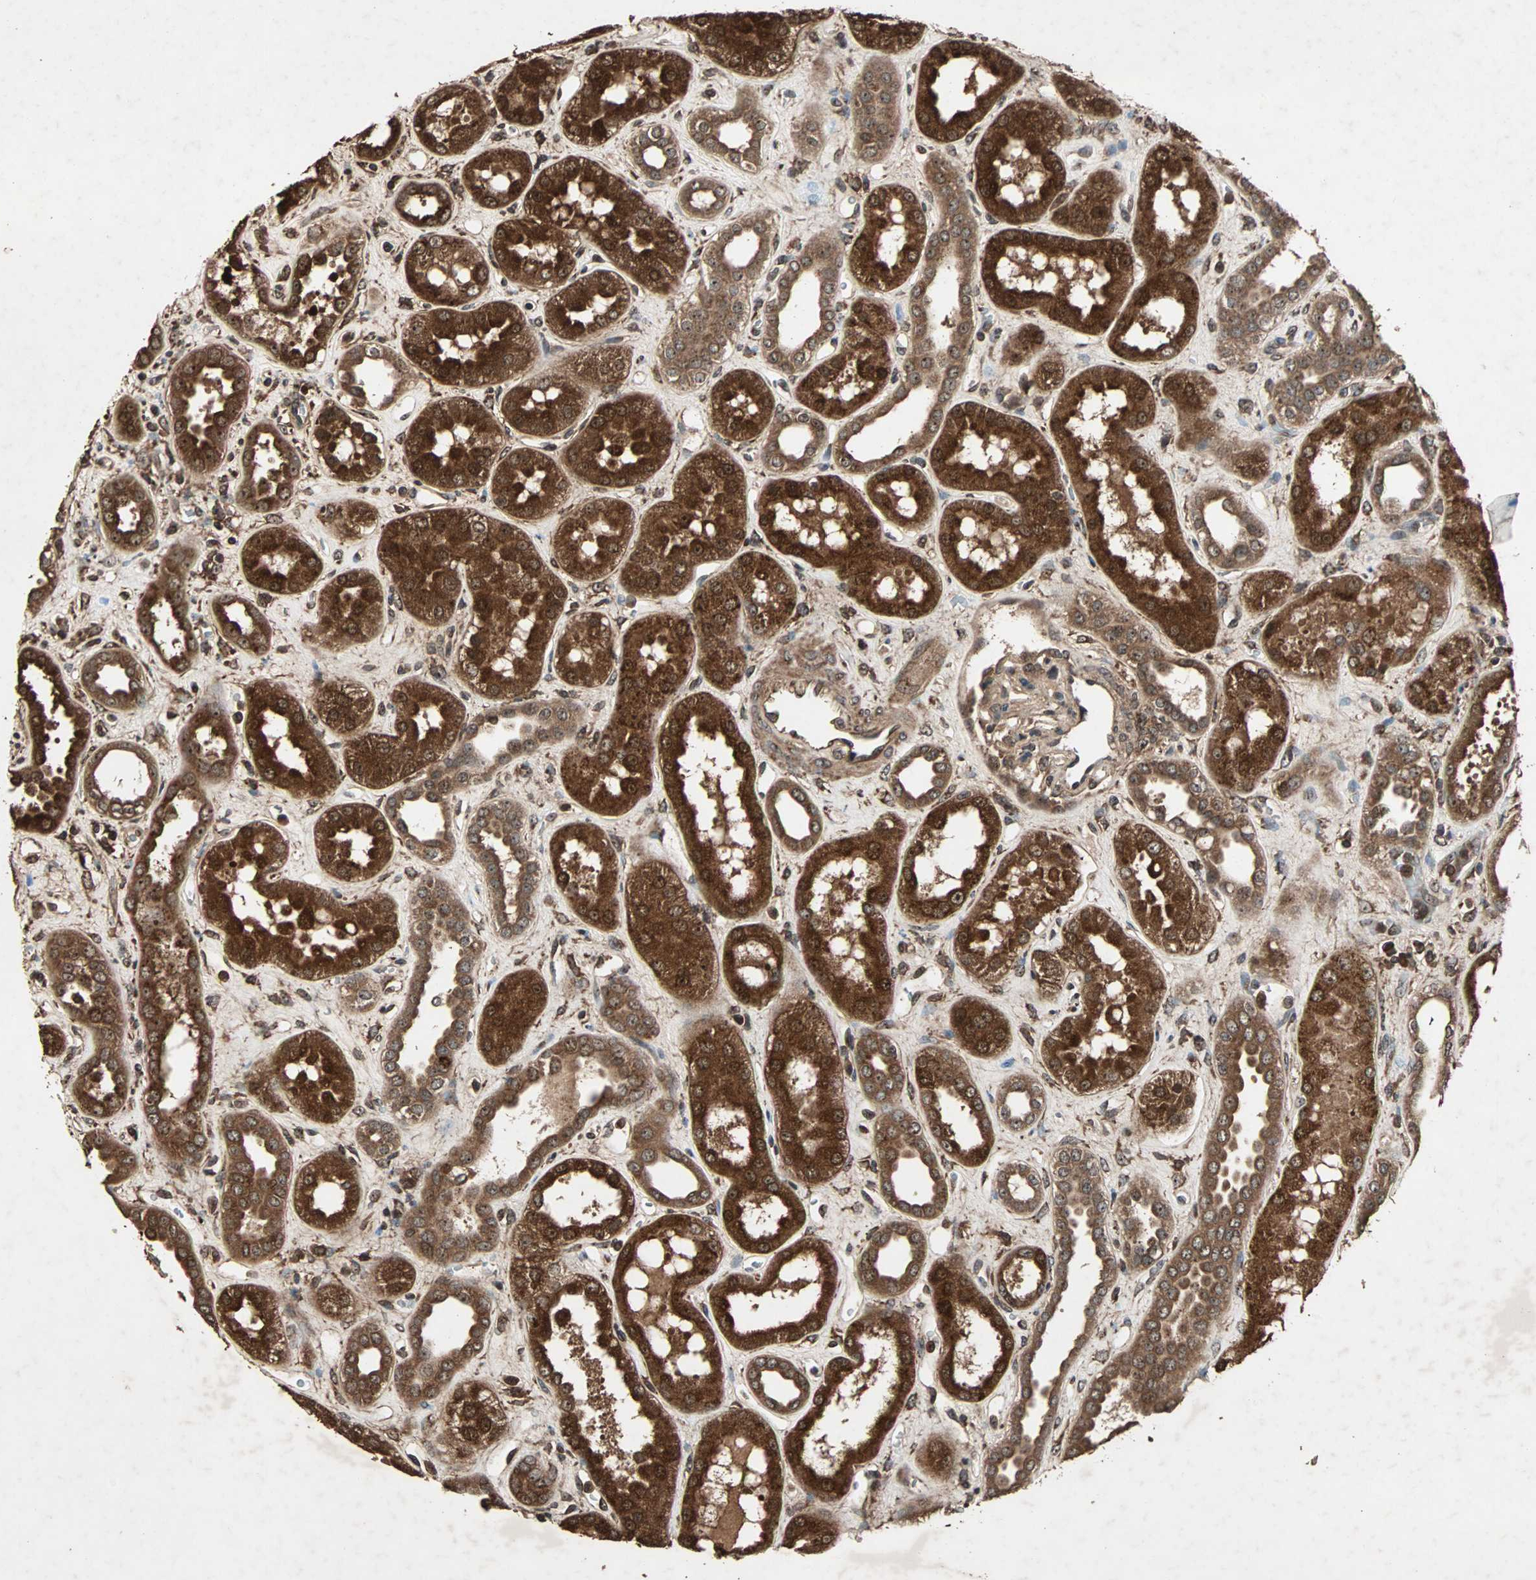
{"staining": {"intensity": "weak", "quantity": "25%-75%", "location": "cytoplasmic/membranous"}, "tissue": "kidney", "cell_type": "Cells in glomeruli", "image_type": "normal", "snomed": [{"axis": "morphology", "description": "Normal tissue, NOS"}, {"axis": "topography", "description": "Kidney"}], "caption": "Kidney stained with a brown dye exhibits weak cytoplasmic/membranous positive staining in approximately 25%-75% of cells in glomeruli.", "gene": "LAMTOR5", "patient": {"sex": "male", "age": 59}}